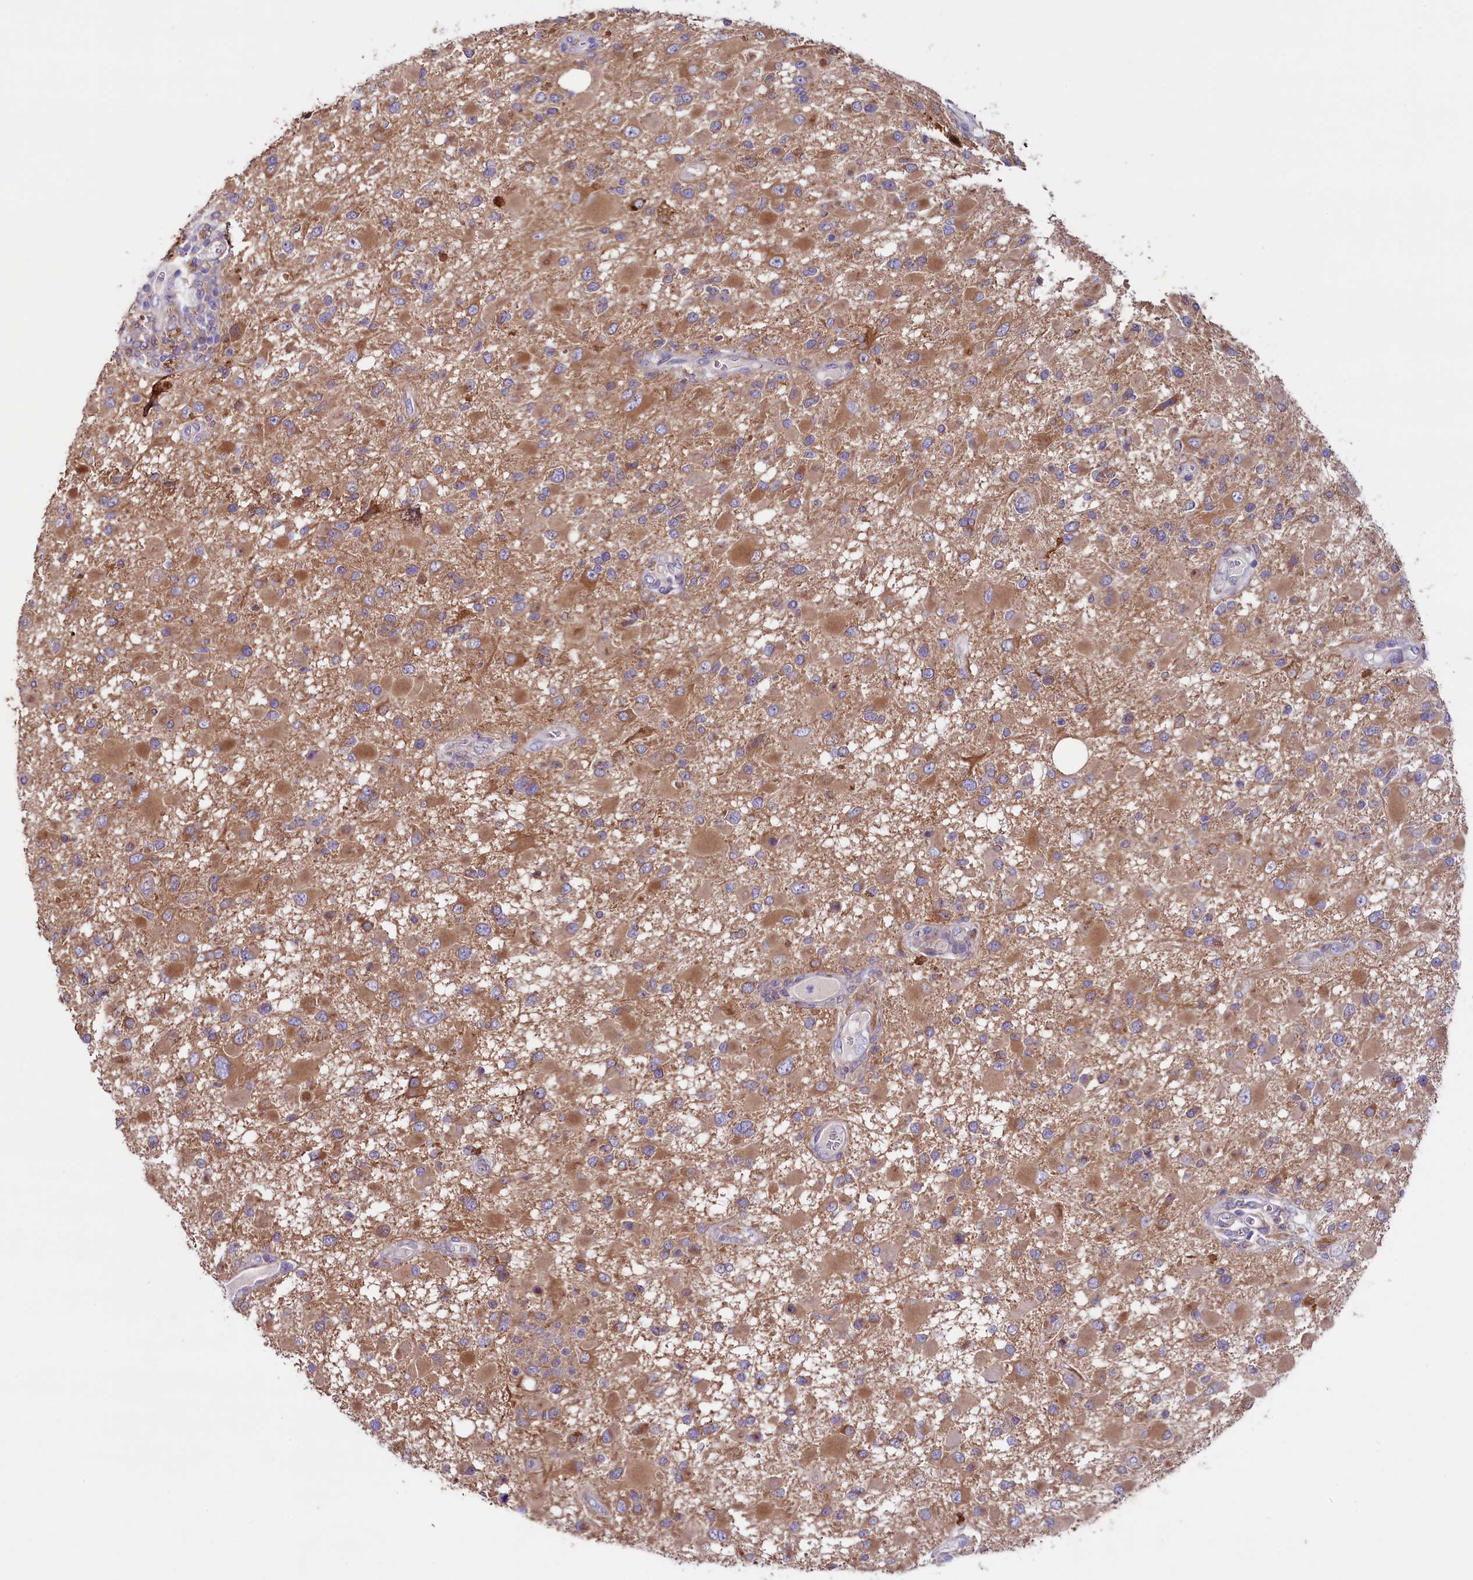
{"staining": {"intensity": "moderate", "quantity": ">75%", "location": "cytoplasmic/membranous"}, "tissue": "glioma", "cell_type": "Tumor cells", "image_type": "cancer", "snomed": [{"axis": "morphology", "description": "Glioma, malignant, High grade"}, {"axis": "topography", "description": "Brain"}], "caption": "Immunohistochemical staining of malignant glioma (high-grade) exhibits medium levels of moderate cytoplasmic/membranous protein staining in about >75% of tumor cells. The staining is performed using DAB (3,3'-diaminobenzidine) brown chromogen to label protein expression. The nuclei are counter-stained blue using hematoxylin.", "gene": "GPR108", "patient": {"sex": "male", "age": 53}}